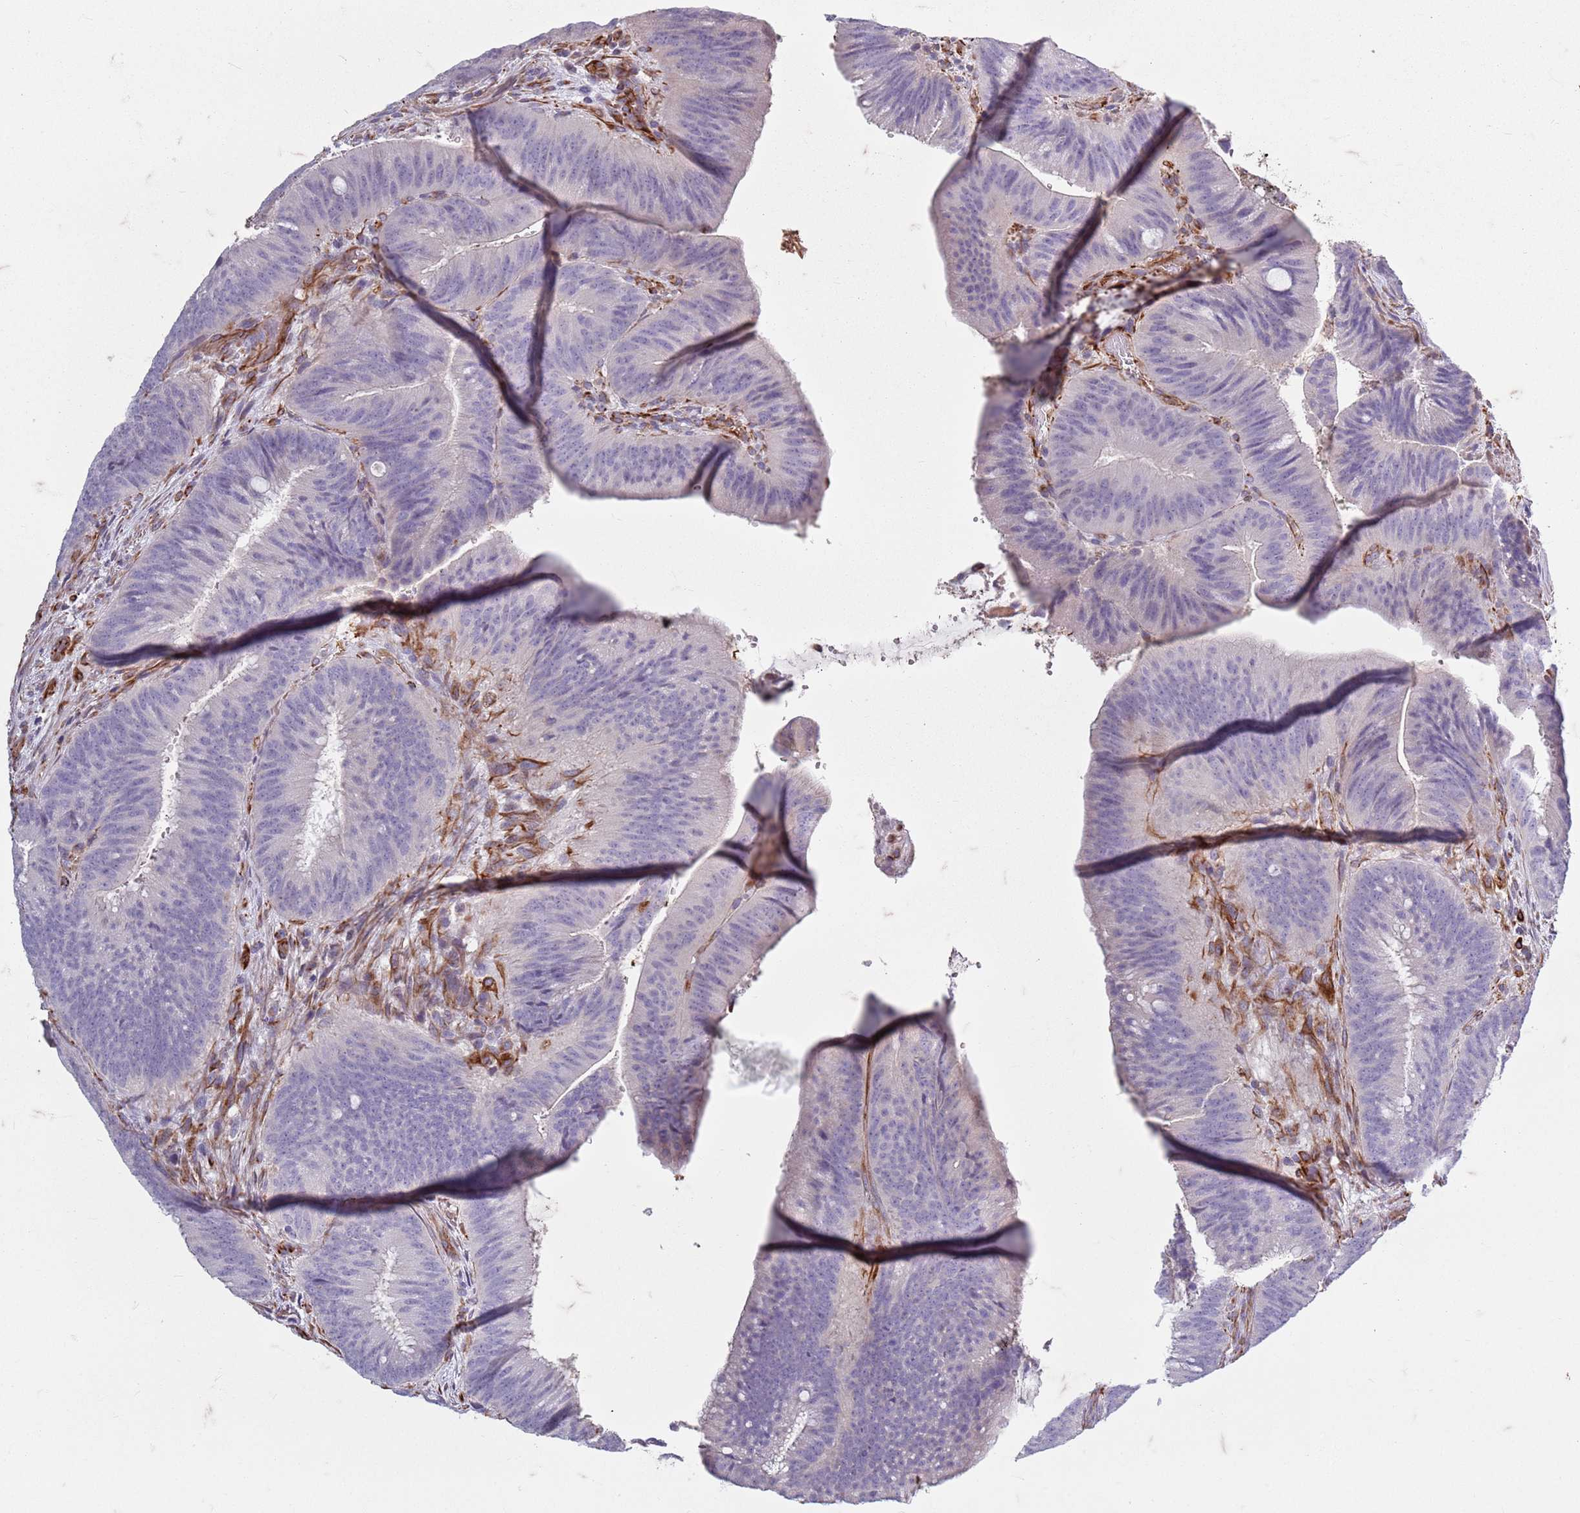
{"staining": {"intensity": "negative", "quantity": "none", "location": "none"}, "tissue": "colorectal cancer", "cell_type": "Tumor cells", "image_type": "cancer", "snomed": [{"axis": "morphology", "description": "Adenocarcinoma, NOS"}, {"axis": "topography", "description": "Colon"}], "caption": "Human colorectal cancer (adenocarcinoma) stained for a protein using immunohistochemistry (IHC) exhibits no staining in tumor cells.", "gene": "TAS2R38", "patient": {"sex": "female", "age": 43}}